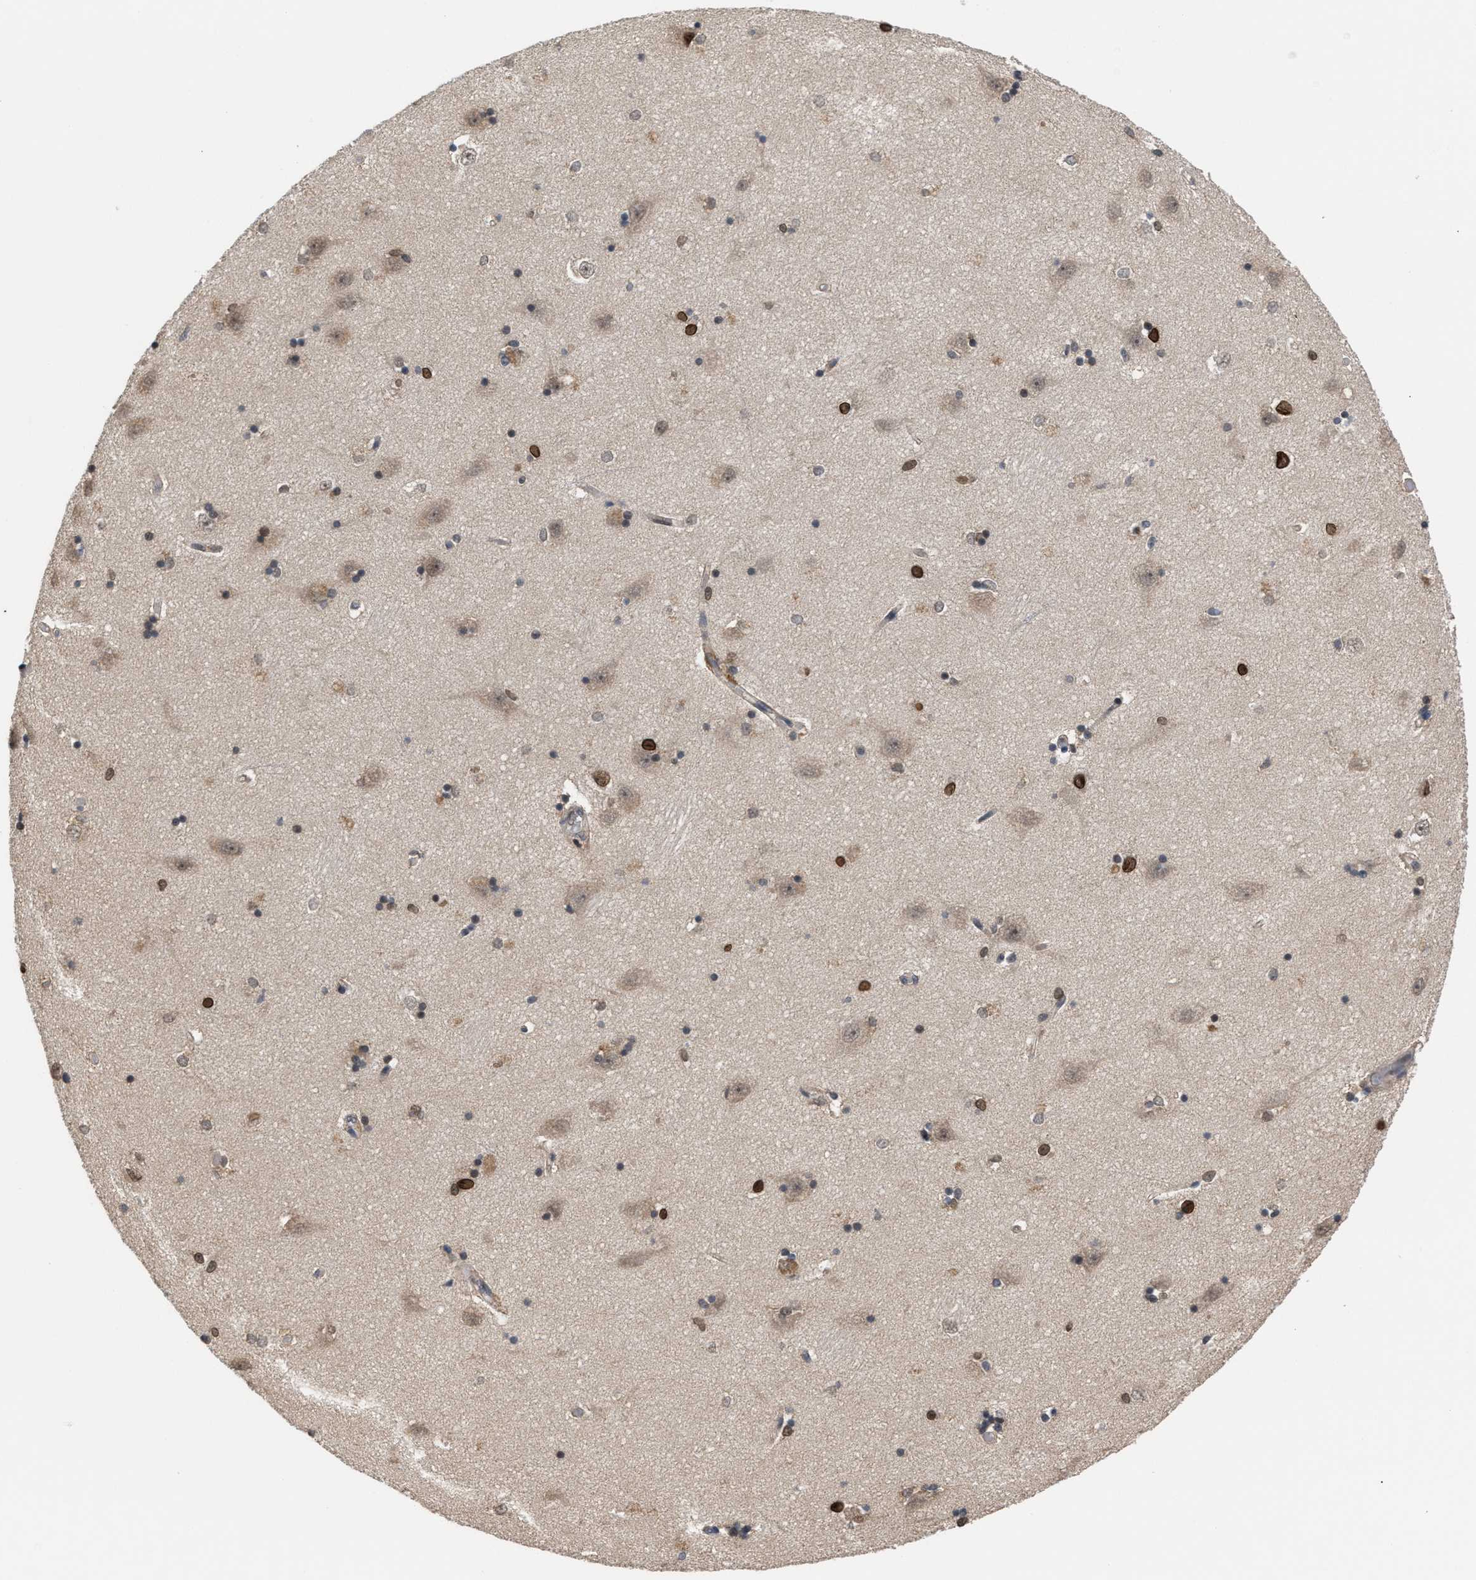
{"staining": {"intensity": "moderate", "quantity": "25%-75%", "location": "nuclear"}, "tissue": "hippocampus", "cell_type": "Glial cells", "image_type": "normal", "snomed": [{"axis": "morphology", "description": "Normal tissue, NOS"}, {"axis": "topography", "description": "Hippocampus"}], "caption": "Immunohistochemical staining of unremarkable human hippocampus exhibits 25%-75% levels of moderate nuclear protein expression in about 25%-75% of glial cells. Immunohistochemistry stains the protein in brown and the nuclei are stained blue.", "gene": "C9orf78", "patient": {"sex": "male", "age": 45}}